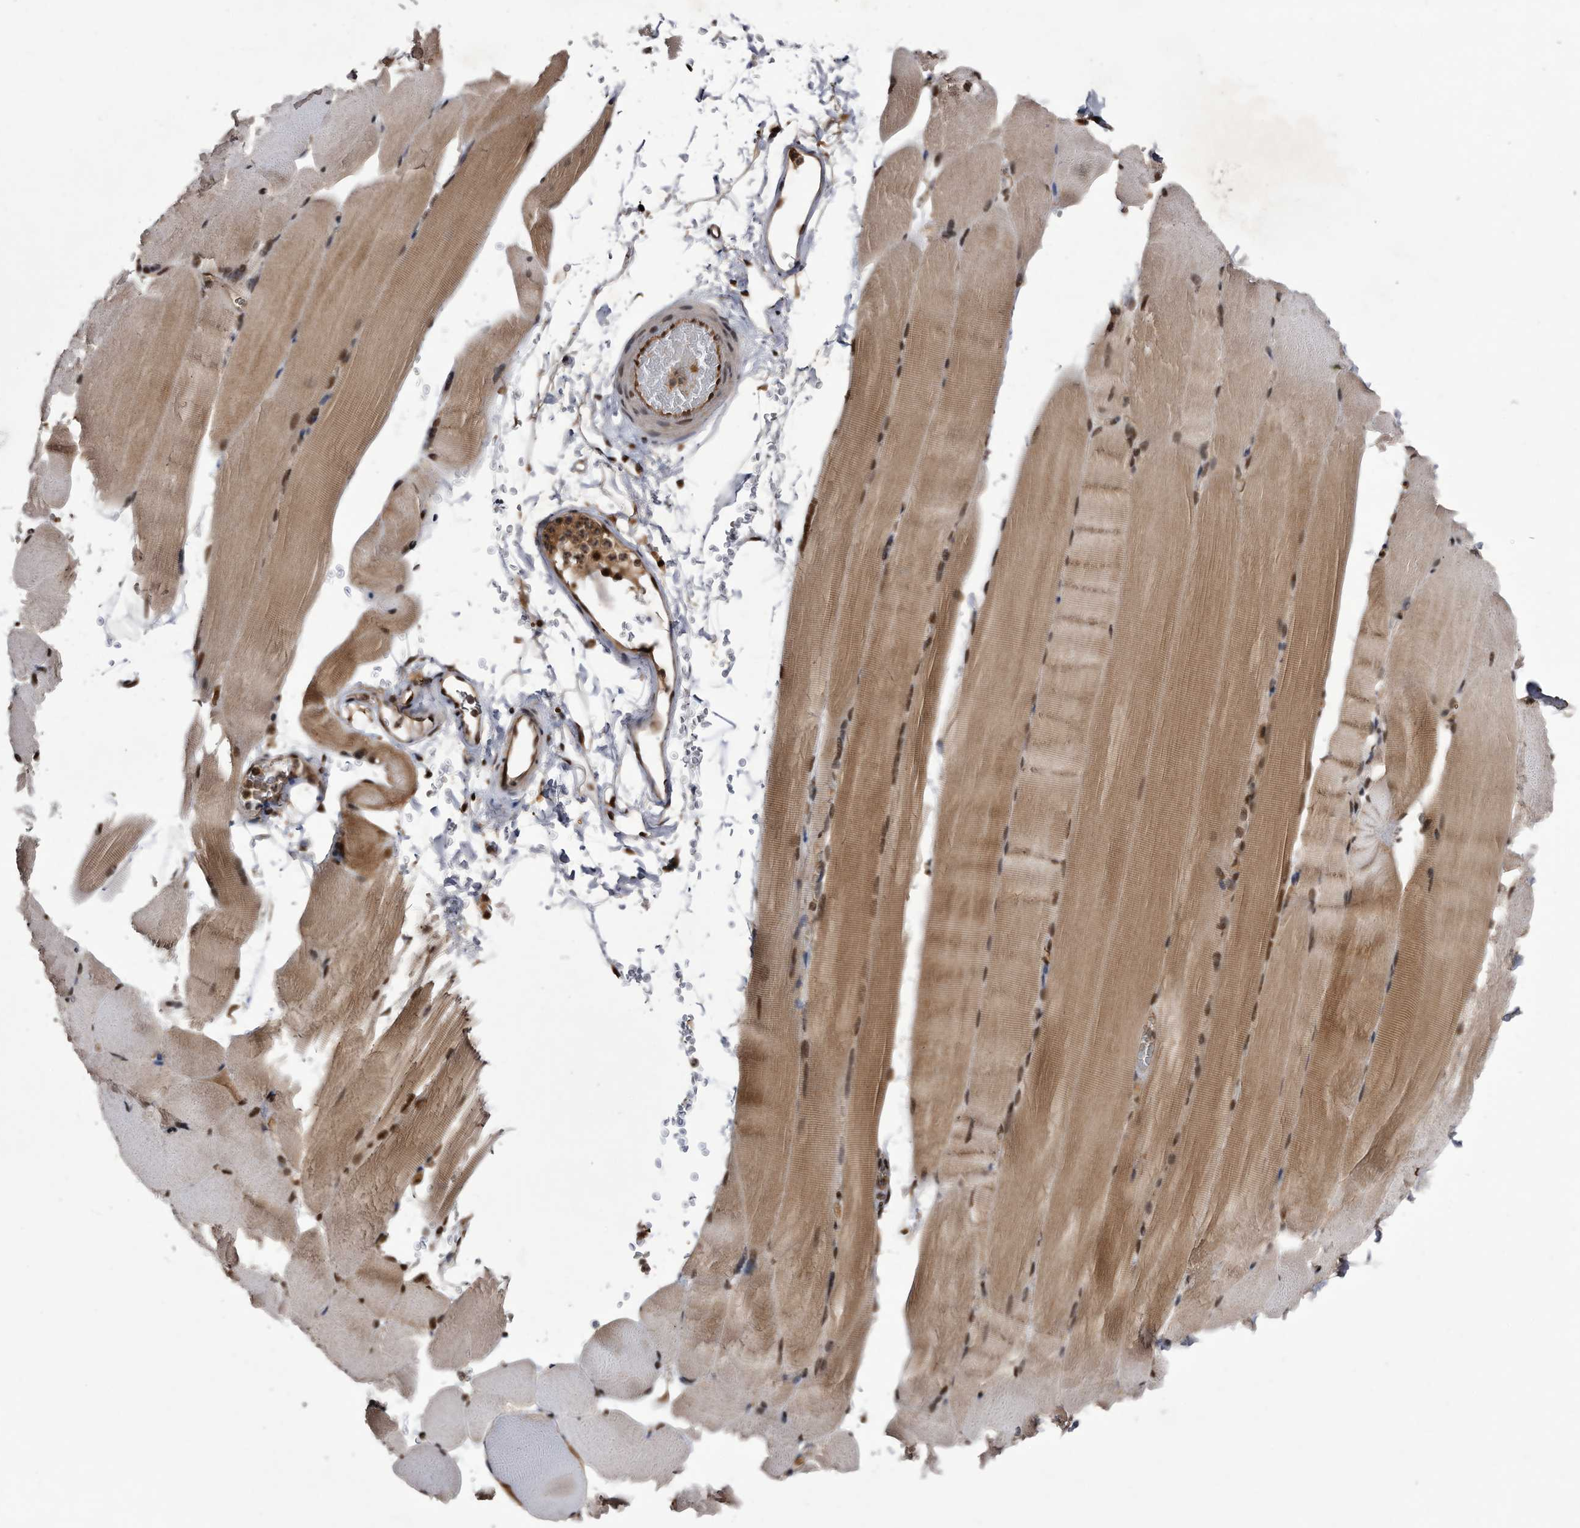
{"staining": {"intensity": "moderate", "quantity": ">75%", "location": "cytoplasmic/membranous,nuclear"}, "tissue": "skeletal muscle", "cell_type": "Myocytes", "image_type": "normal", "snomed": [{"axis": "morphology", "description": "Normal tissue, NOS"}, {"axis": "topography", "description": "Skeletal muscle"}, {"axis": "topography", "description": "Parathyroid gland"}], "caption": "About >75% of myocytes in benign human skeletal muscle exhibit moderate cytoplasmic/membranous,nuclear protein staining as visualized by brown immunohistochemical staining.", "gene": "RAD23B", "patient": {"sex": "female", "age": 37}}